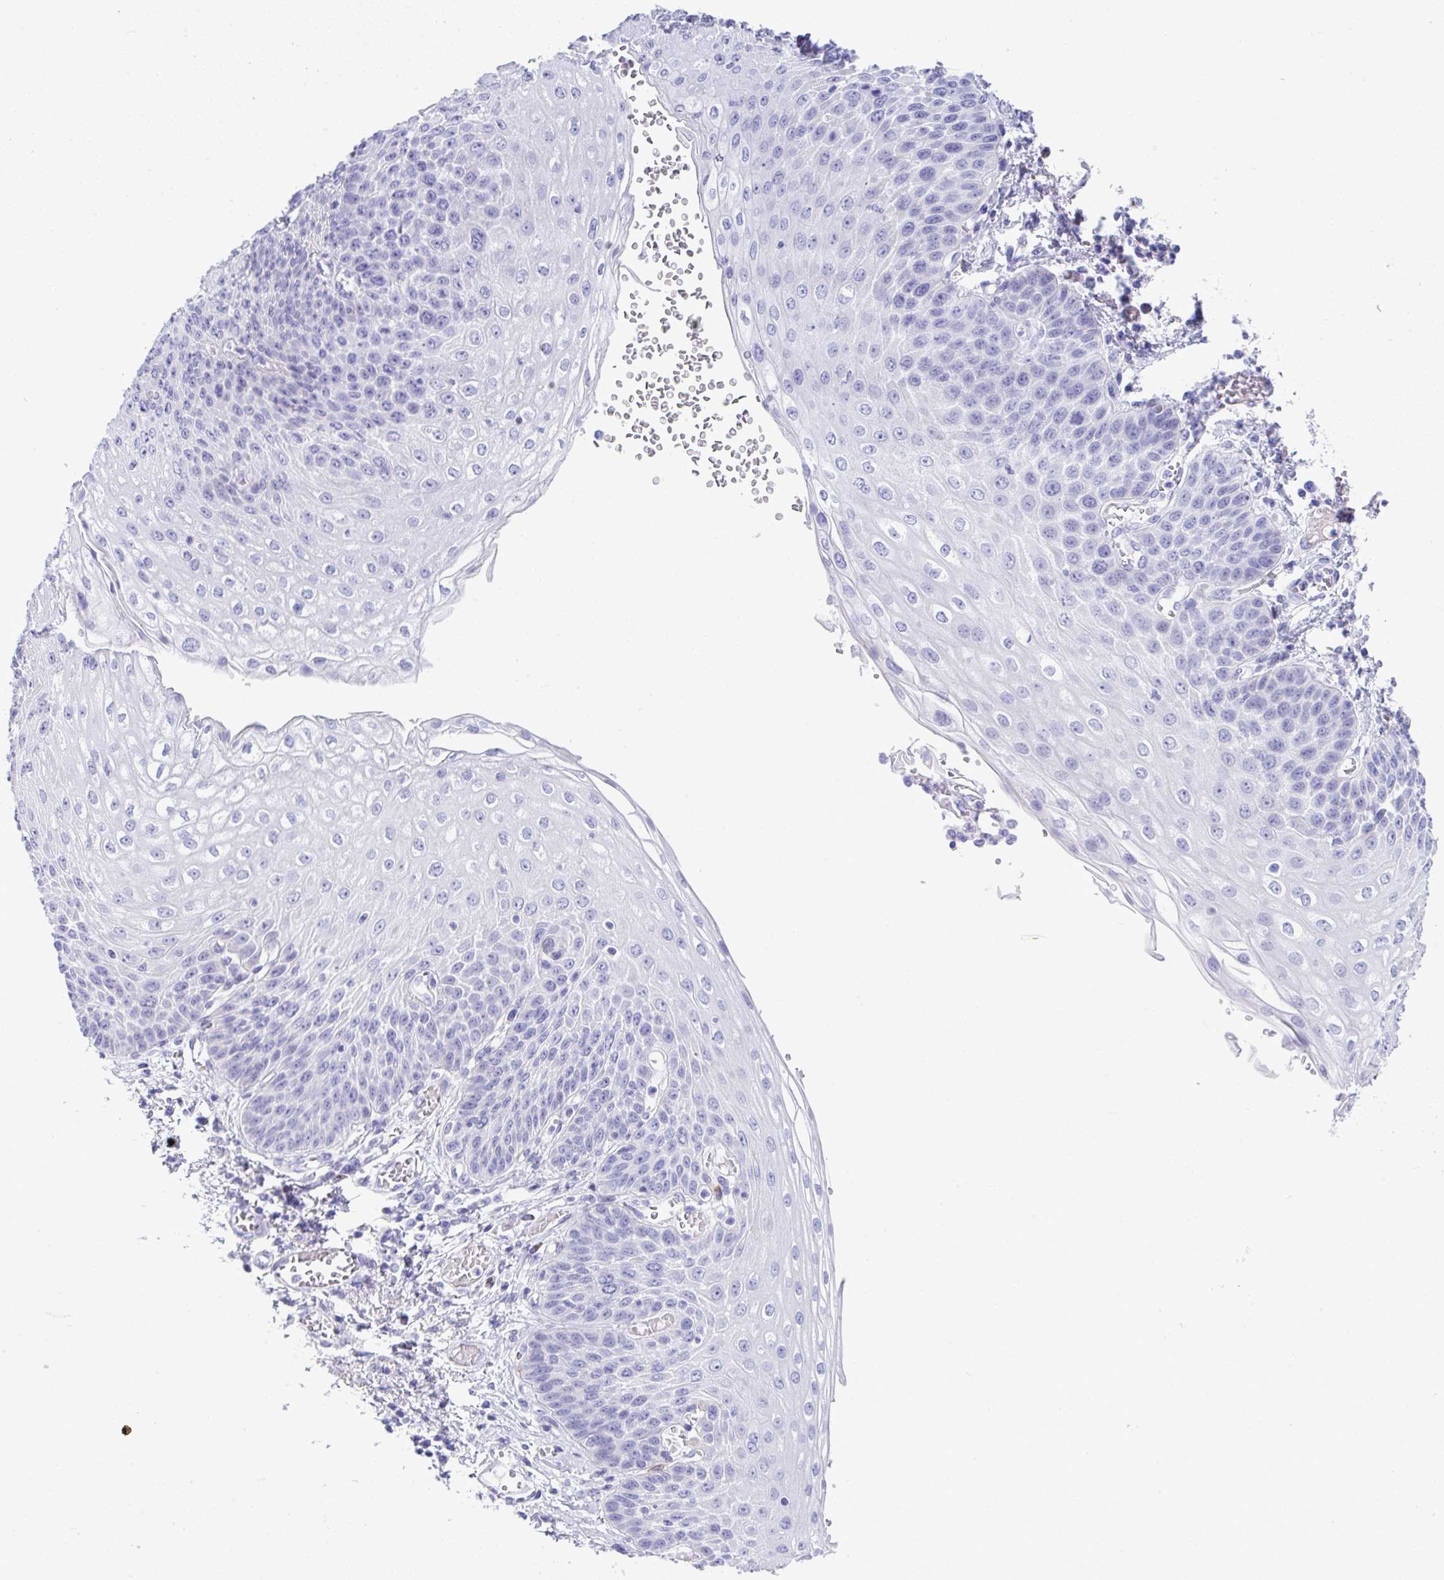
{"staining": {"intensity": "negative", "quantity": "none", "location": "none"}, "tissue": "esophagus", "cell_type": "Squamous epithelial cells", "image_type": "normal", "snomed": [{"axis": "morphology", "description": "Normal tissue, NOS"}, {"axis": "morphology", "description": "Adenocarcinoma, NOS"}, {"axis": "topography", "description": "Esophagus"}], "caption": "The micrograph shows no significant positivity in squamous epithelial cells of esophagus. (Stains: DAB immunohistochemistry with hematoxylin counter stain, Microscopy: brightfield microscopy at high magnification).", "gene": "ISL1", "patient": {"sex": "male", "age": 81}}